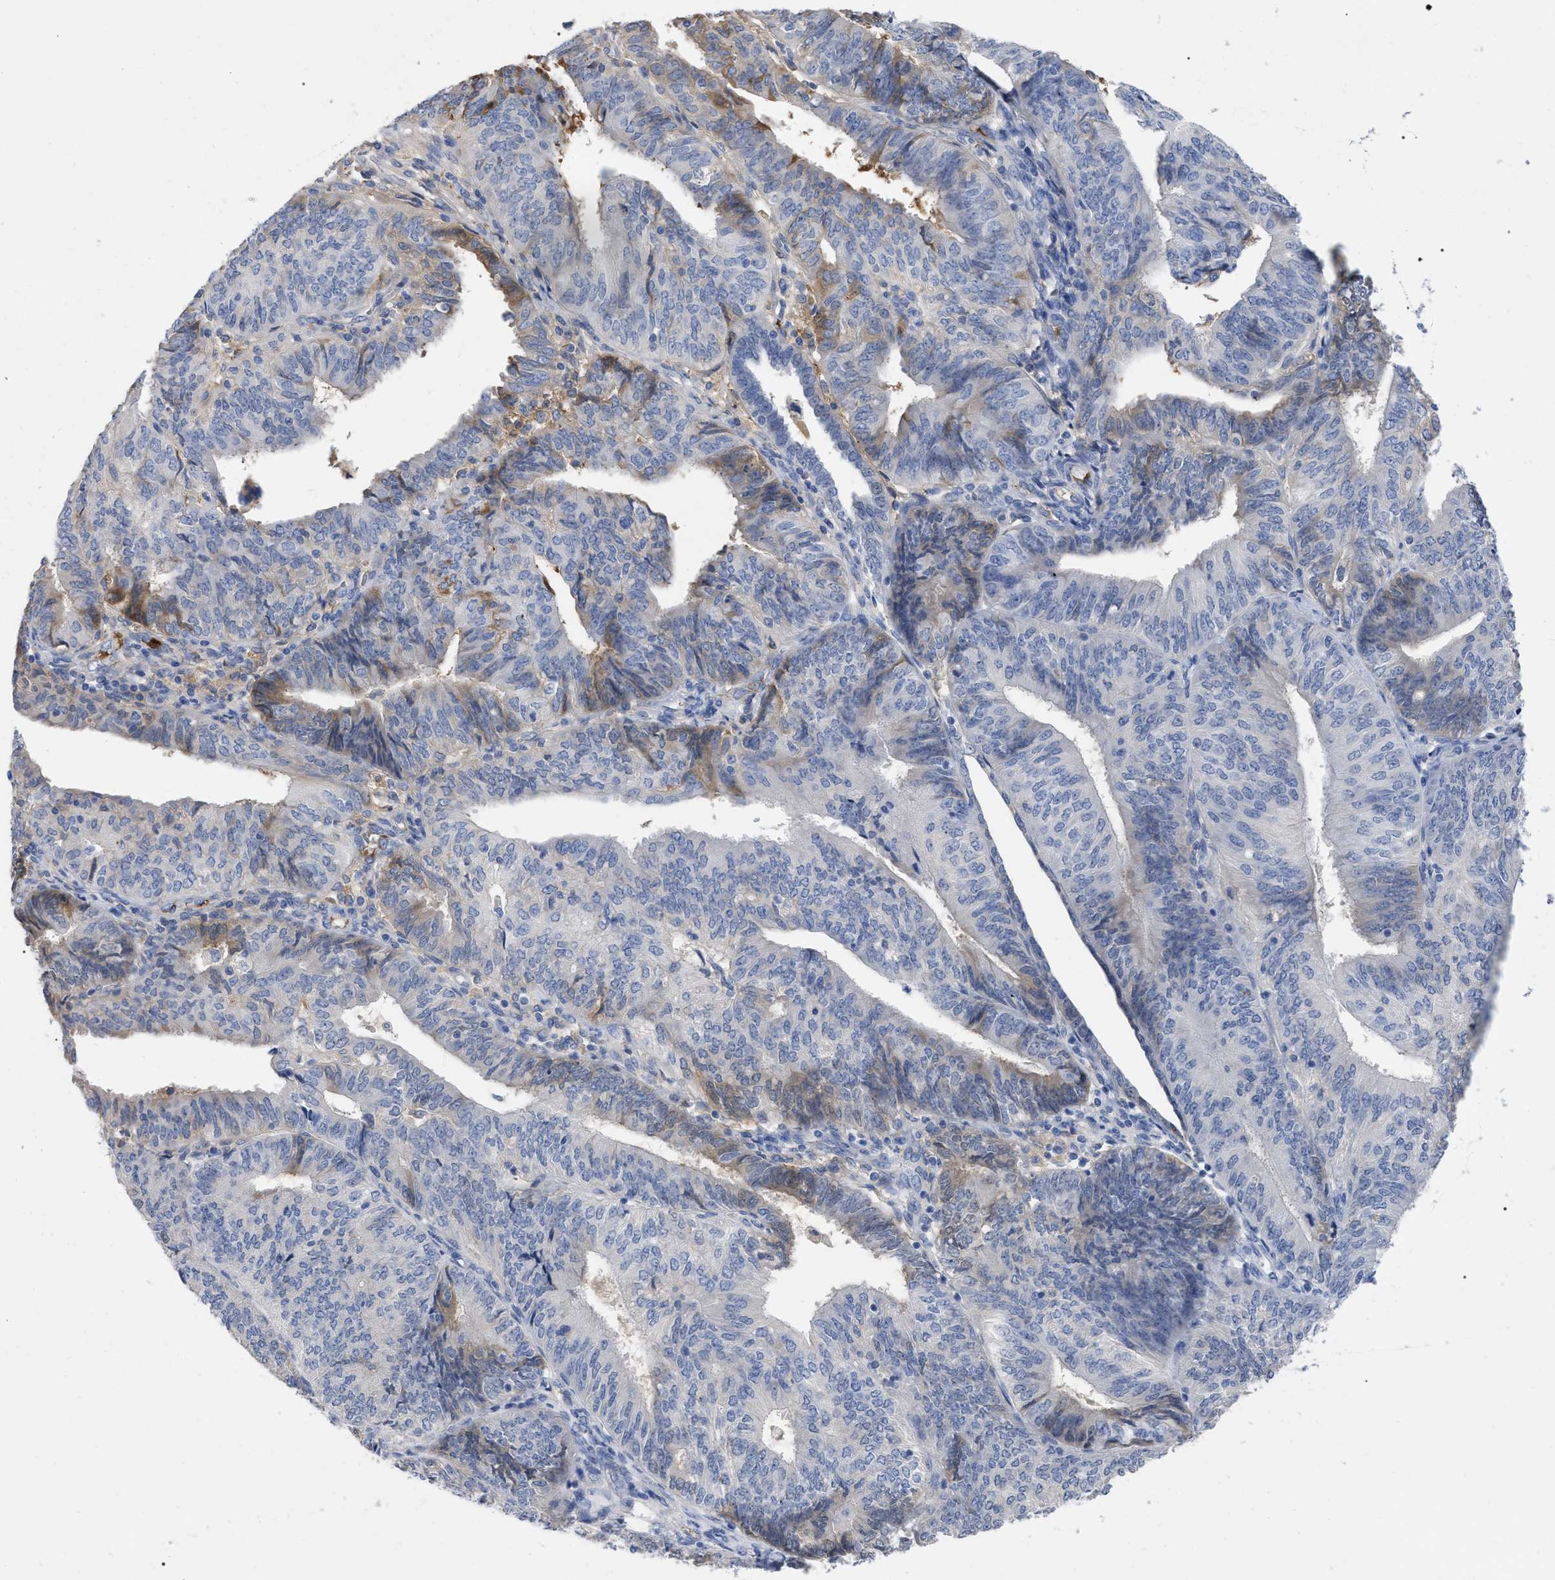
{"staining": {"intensity": "moderate", "quantity": "<25%", "location": "cytoplasmic/membranous"}, "tissue": "endometrial cancer", "cell_type": "Tumor cells", "image_type": "cancer", "snomed": [{"axis": "morphology", "description": "Adenocarcinoma, NOS"}, {"axis": "topography", "description": "Endometrium"}], "caption": "High-magnification brightfield microscopy of adenocarcinoma (endometrial) stained with DAB (3,3'-diaminobenzidine) (brown) and counterstained with hematoxylin (blue). tumor cells exhibit moderate cytoplasmic/membranous staining is seen in about<25% of cells.", "gene": "IGHV5-51", "patient": {"sex": "female", "age": 58}}